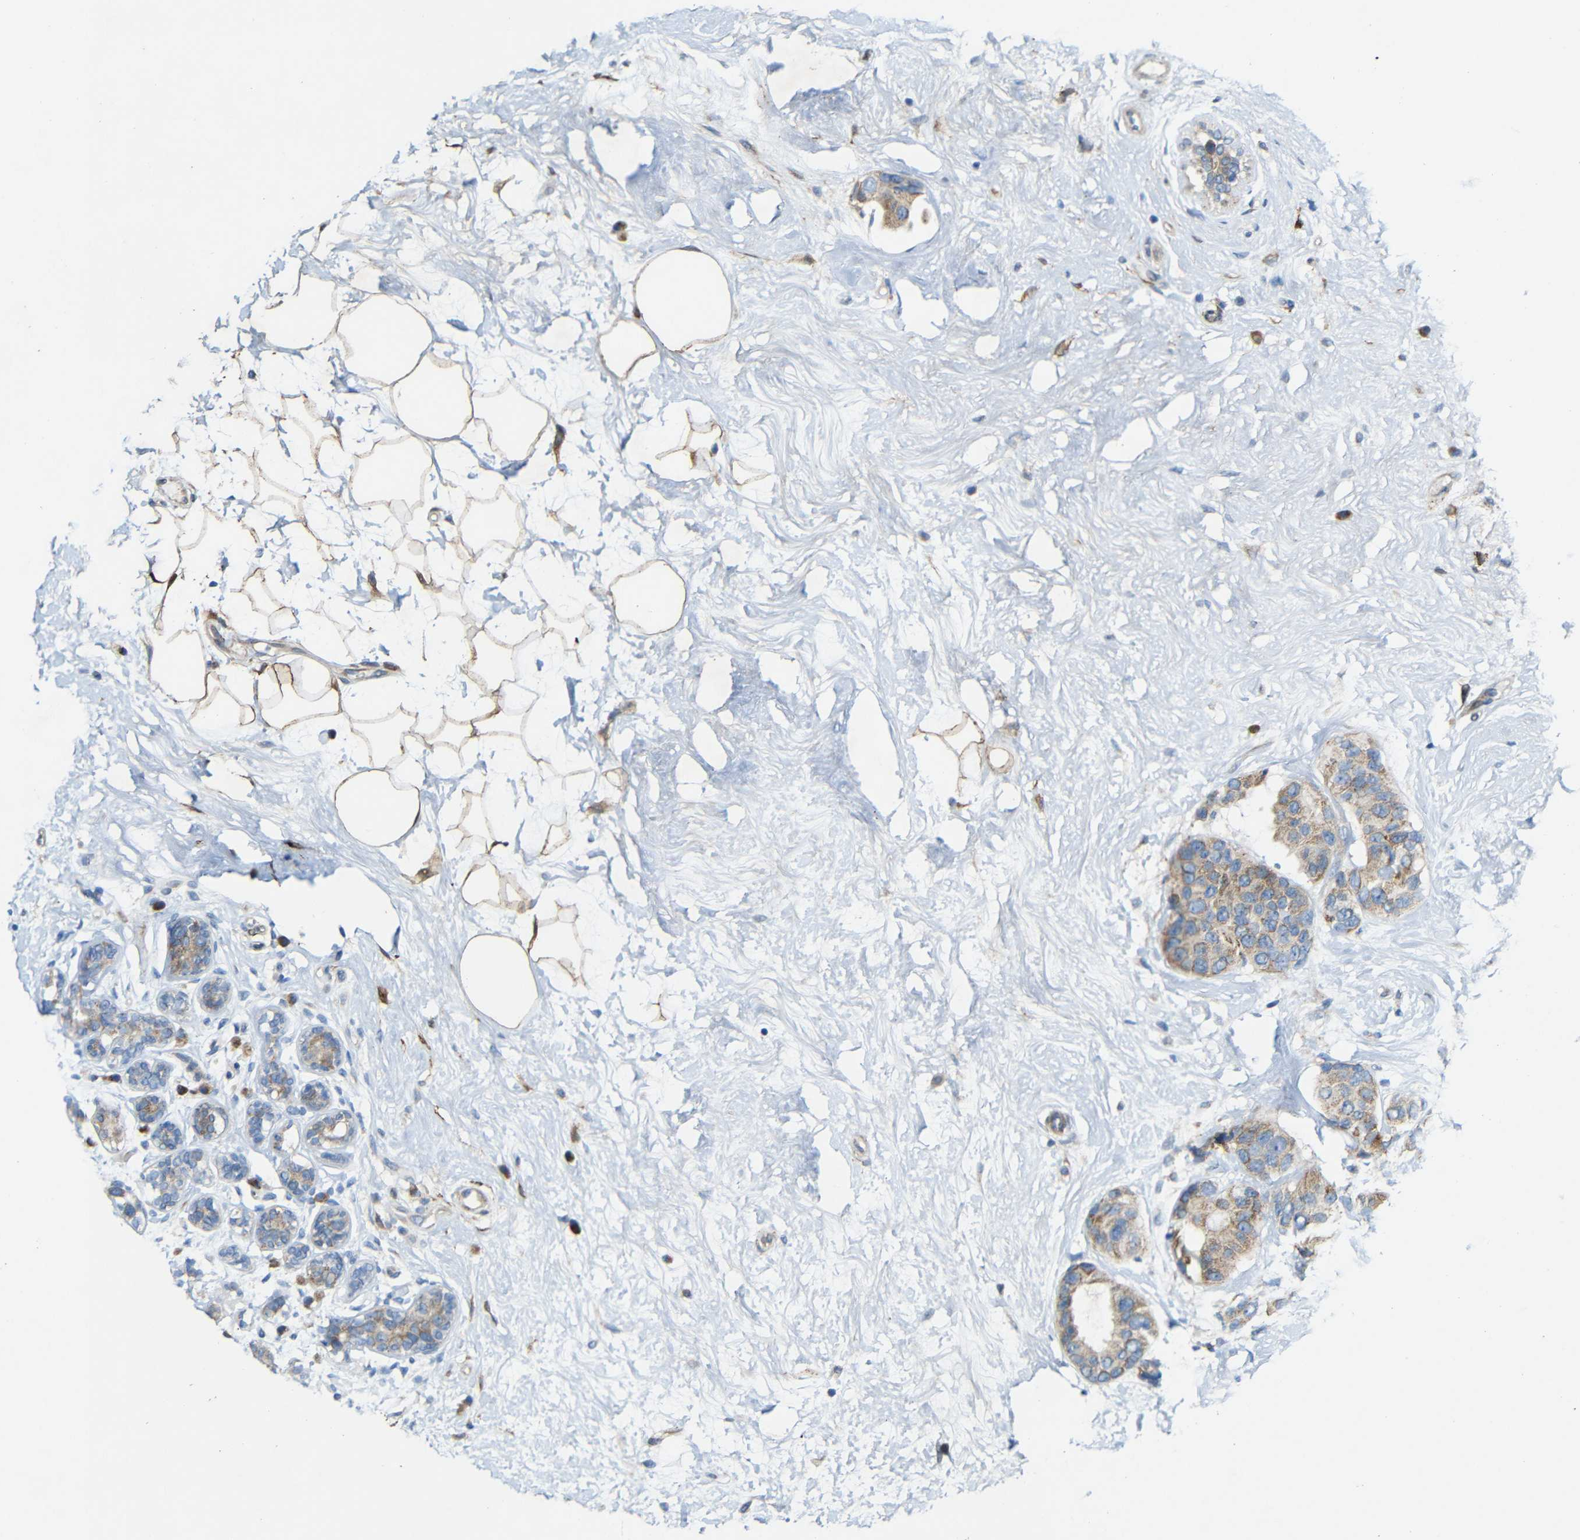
{"staining": {"intensity": "weak", "quantity": "25%-75%", "location": "cytoplasmic/membranous"}, "tissue": "breast cancer", "cell_type": "Tumor cells", "image_type": "cancer", "snomed": [{"axis": "morphology", "description": "Normal tissue, NOS"}, {"axis": "morphology", "description": "Duct carcinoma"}, {"axis": "topography", "description": "Breast"}], "caption": "About 25%-75% of tumor cells in invasive ductal carcinoma (breast) reveal weak cytoplasmic/membranous protein positivity as visualized by brown immunohistochemical staining.", "gene": "TMEM25", "patient": {"sex": "female", "age": 39}}